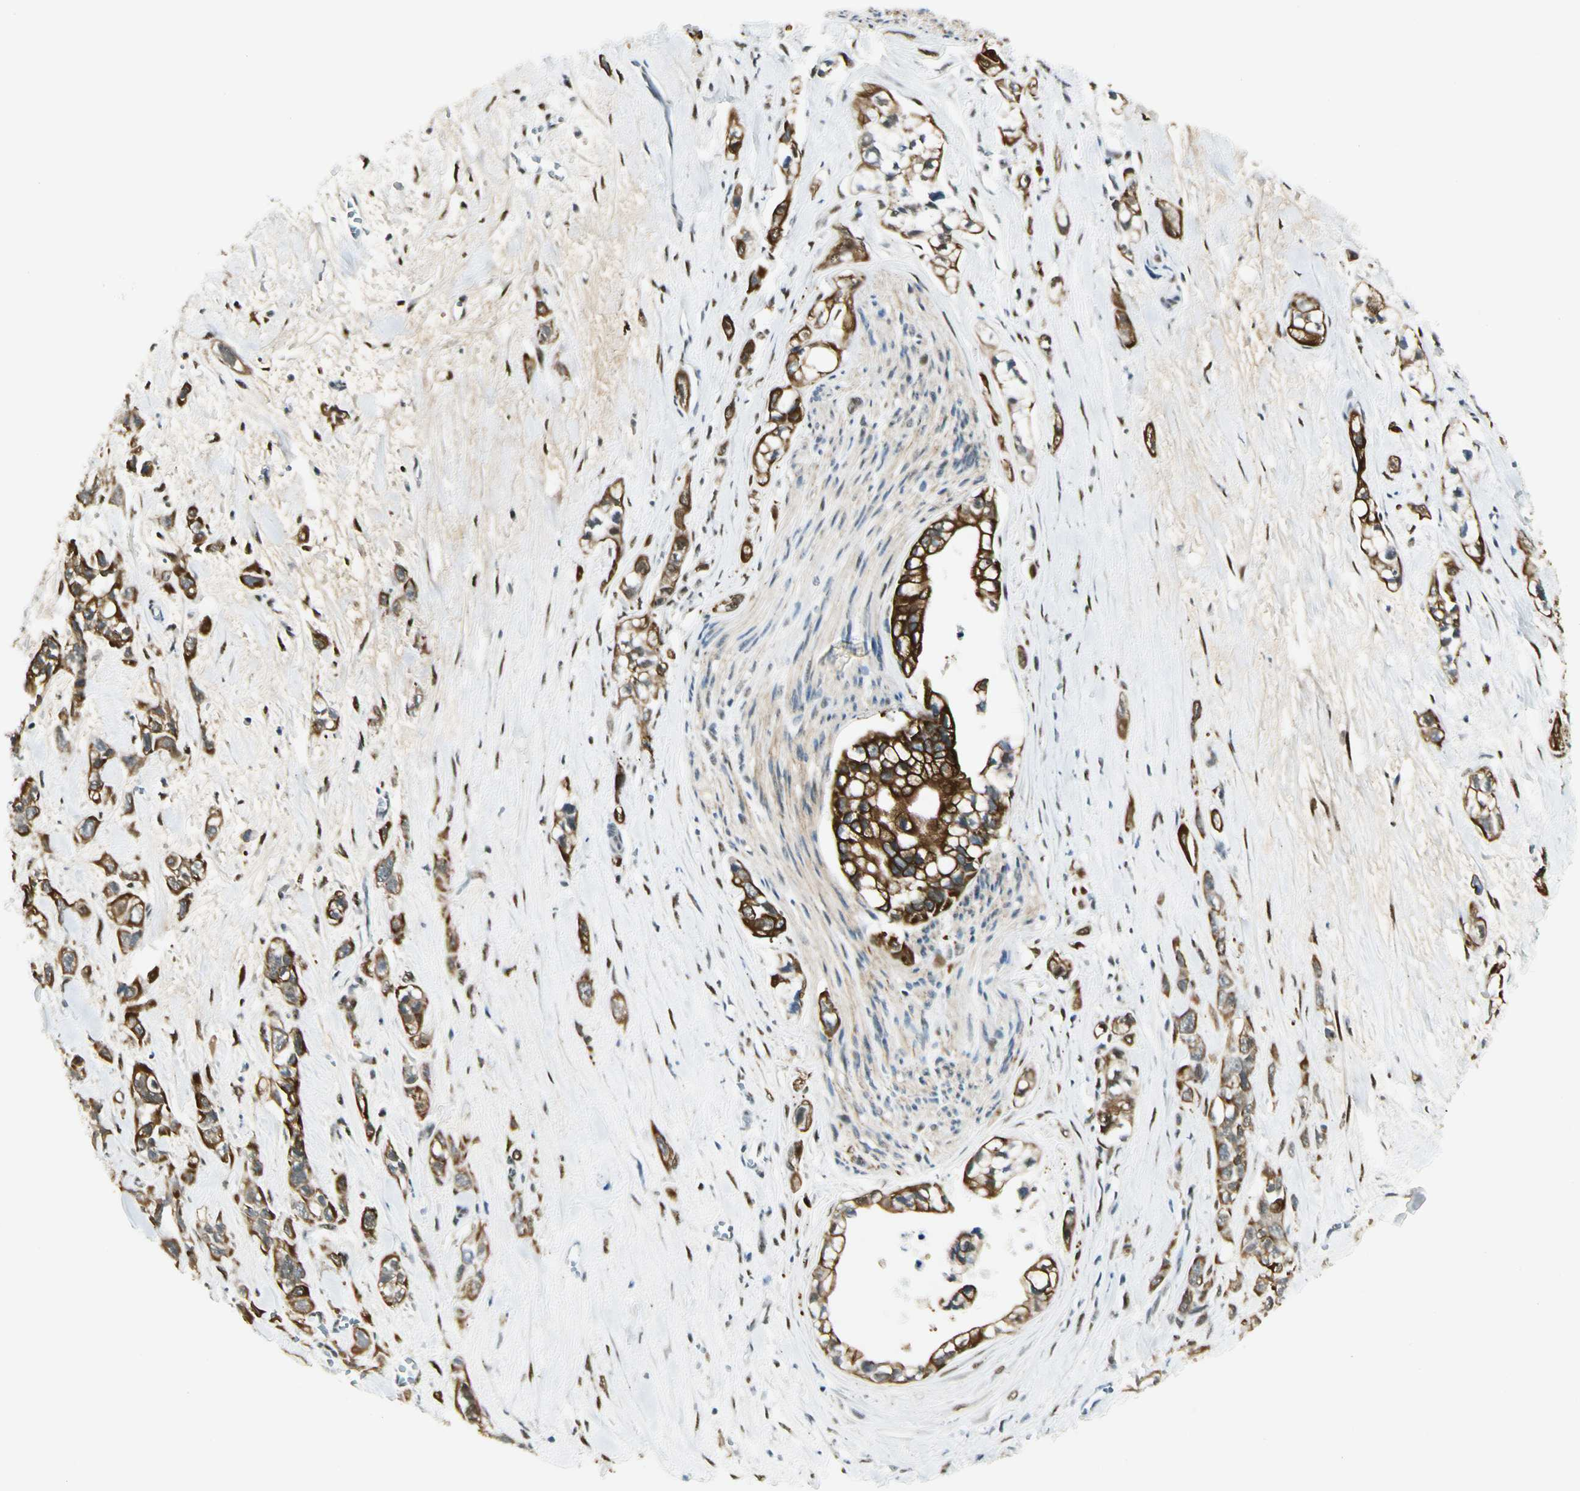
{"staining": {"intensity": "strong", "quantity": ">75%", "location": "cytoplasmic/membranous"}, "tissue": "pancreatic cancer", "cell_type": "Tumor cells", "image_type": "cancer", "snomed": [{"axis": "morphology", "description": "Adenocarcinoma, NOS"}, {"axis": "topography", "description": "Pancreas"}], "caption": "Immunohistochemistry (IHC) of pancreatic cancer (adenocarcinoma) displays high levels of strong cytoplasmic/membranous staining in about >75% of tumor cells.", "gene": "ATXN1", "patient": {"sex": "male", "age": 74}}